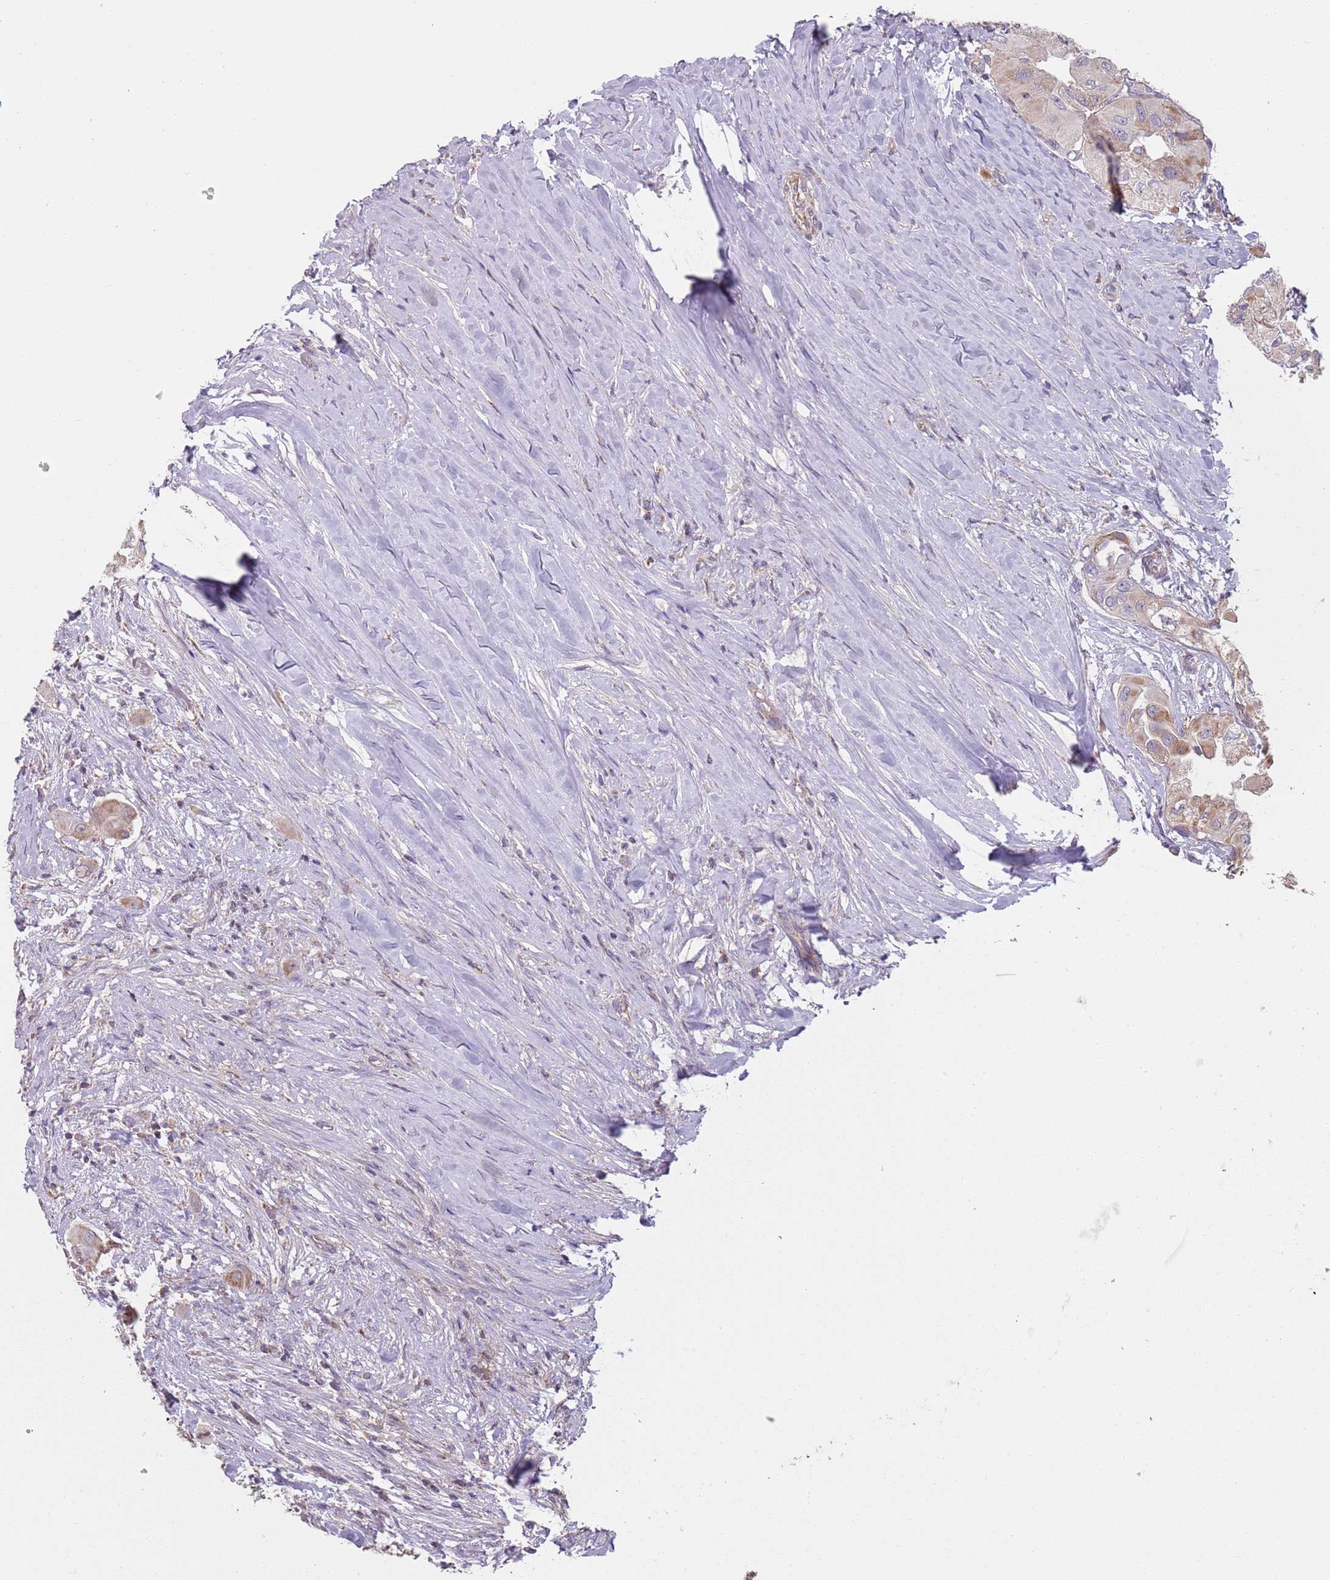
{"staining": {"intensity": "moderate", "quantity": "<25%", "location": "cytoplasmic/membranous"}, "tissue": "thyroid cancer", "cell_type": "Tumor cells", "image_type": "cancer", "snomed": [{"axis": "morphology", "description": "Papillary adenocarcinoma, NOS"}, {"axis": "topography", "description": "Thyroid gland"}], "caption": "Immunohistochemistry micrograph of neoplastic tissue: human papillary adenocarcinoma (thyroid) stained using immunohistochemistry shows low levels of moderate protein expression localized specifically in the cytoplasmic/membranous of tumor cells, appearing as a cytoplasmic/membranous brown color.", "gene": "GAS8", "patient": {"sex": "female", "age": 59}}